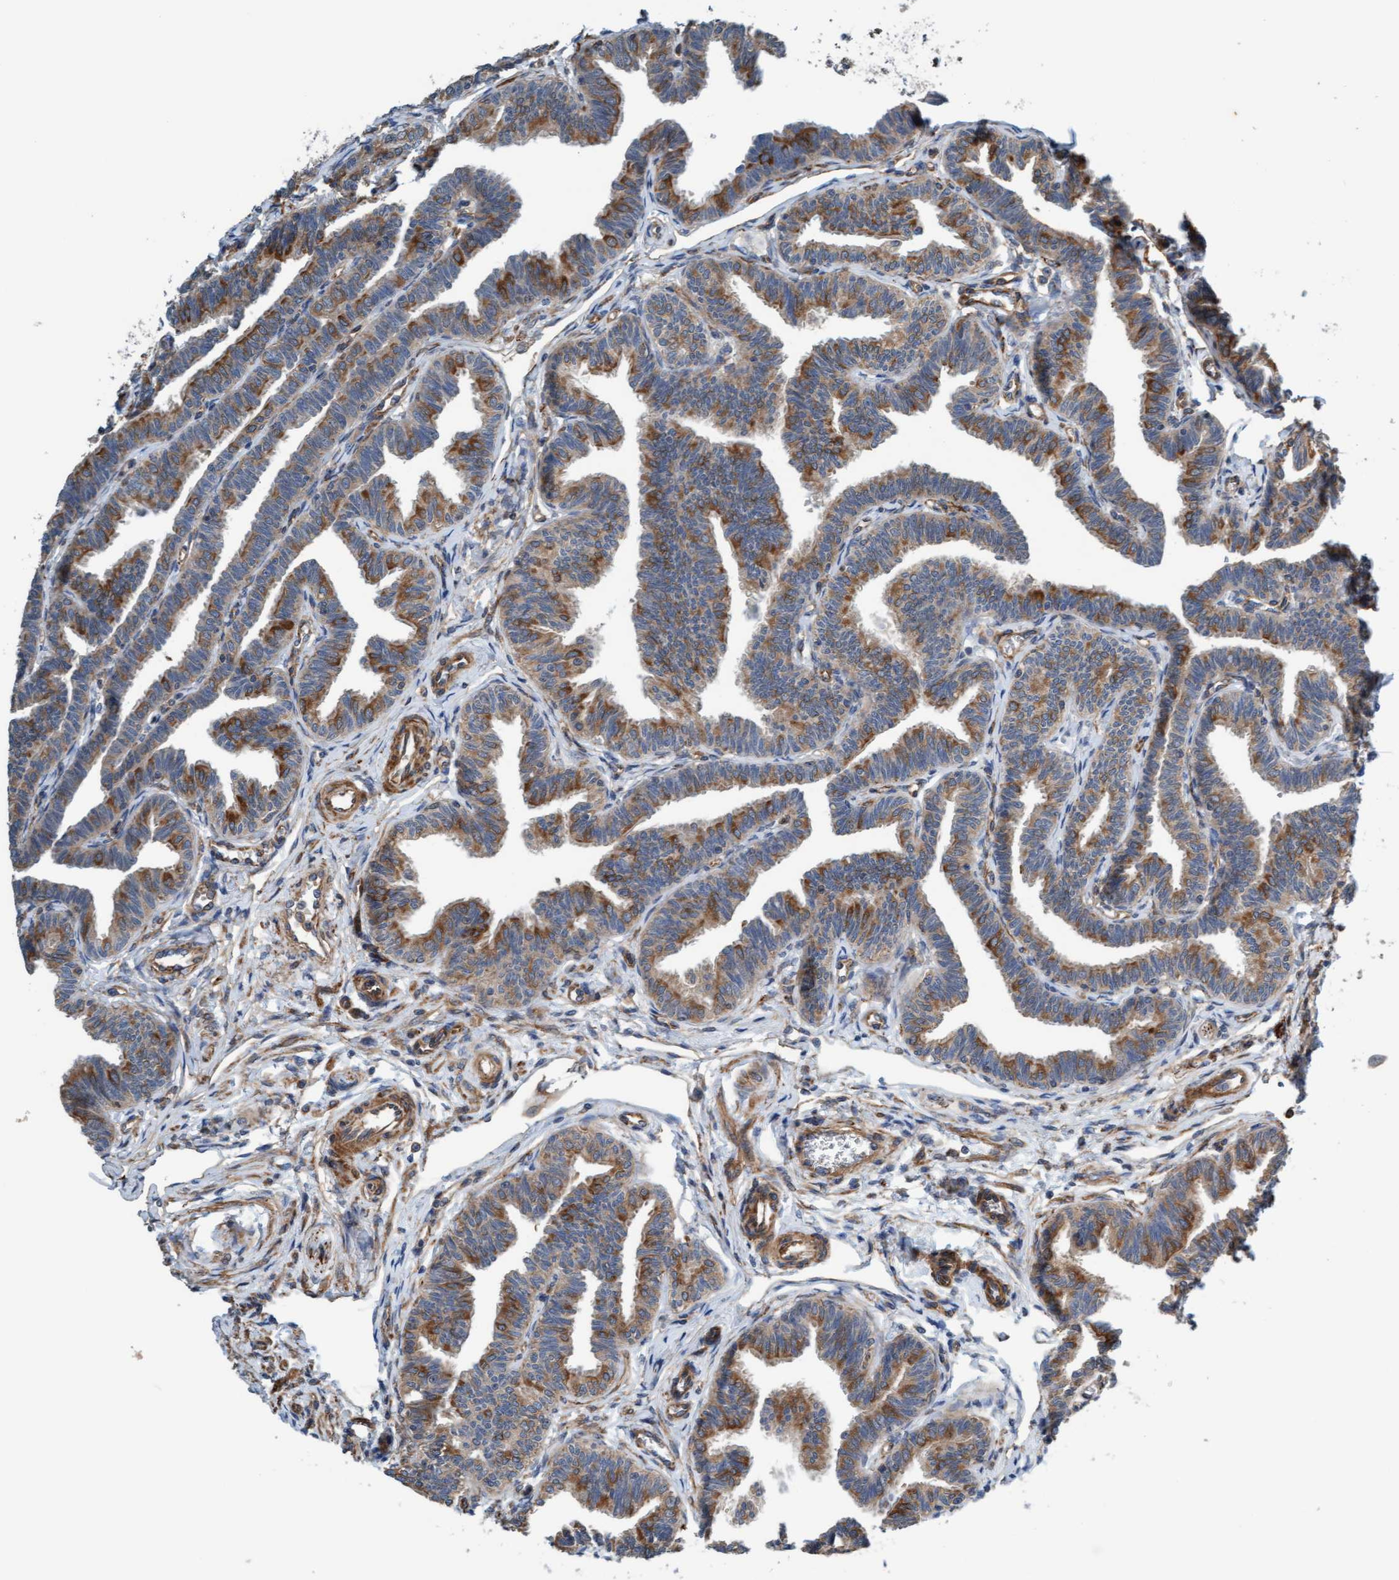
{"staining": {"intensity": "moderate", "quantity": ">75%", "location": "cytoplasmic/membranous"}, "tissue": "fallopian tube", "cell_type": "Glandular cells", "image_type": "normal", "snomed": [{"axis": "morphology", "description": "Normal tissue, NOS"}, {"axis": "topography", "description": "Fallopian tube"}, {"axis": "topography", "description": "Ovary"}], "caption": "IHC (DAB) staining of benign human fallopian tube reveals moderate cytoplasmic/membranous protein positivity in about >75% of glandular cells. (Brightfield microscopy of DAB IHC at high magnification).", "gene": "FMNL3", "patient": {"sex": "female", "age": 23}}